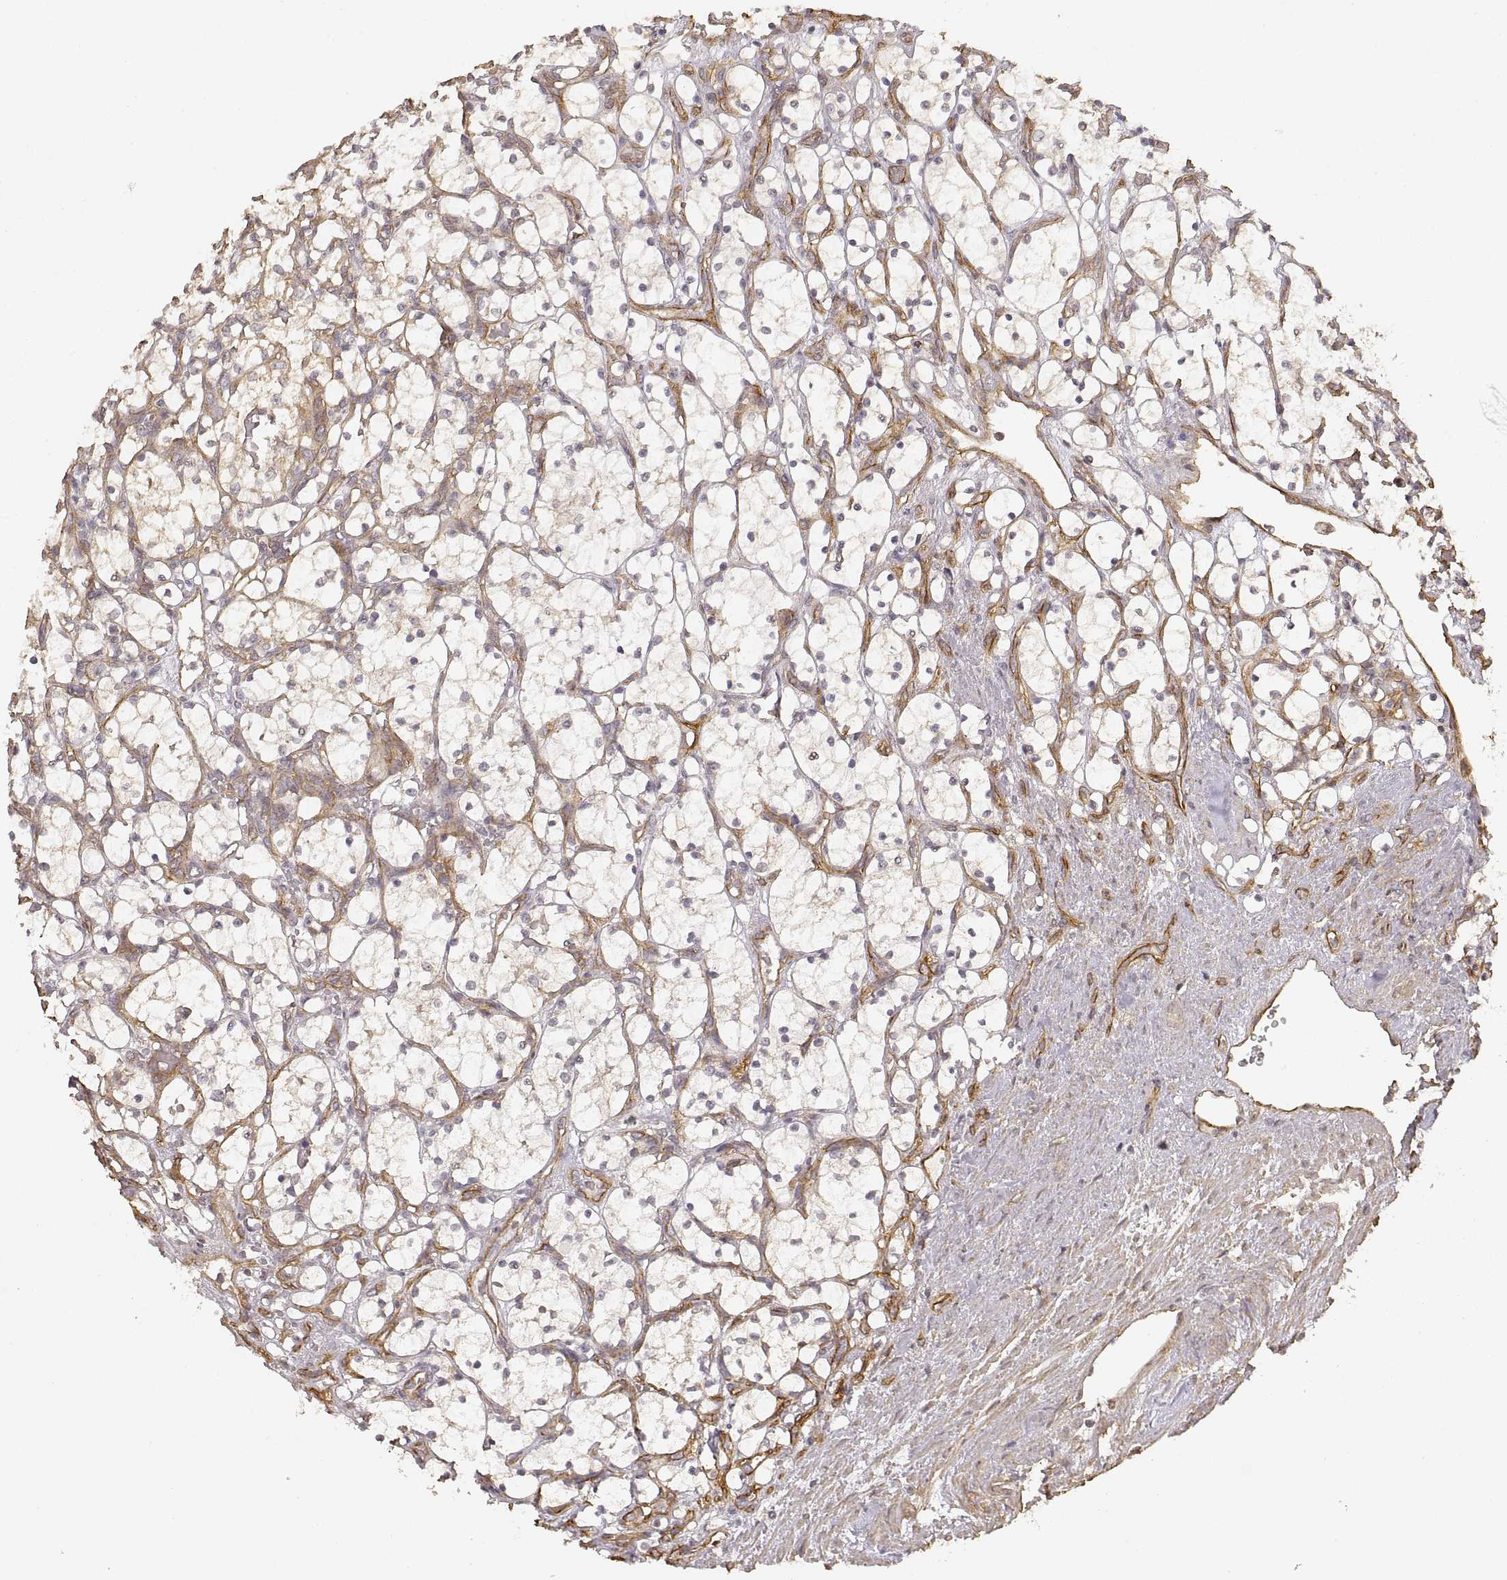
{"staining": {"intensity": "negative", "quantity": "none", "location": "none"}, "tissue": "renal cancer", "cell_type": "Tumor cells", "image_type": "cancer", "snomed": [{"axis": "morphology", "description": "Adenocarcinoma, NOS"}, {"axis": "topography", "description": "Kidney"}], "caption": "Immunohistochemistry of human renal adenocarcinoma demonstrates no positivity in tumor cells.", "gene": "LAMA4", "patient": {"sex": "female", "age": 69}}